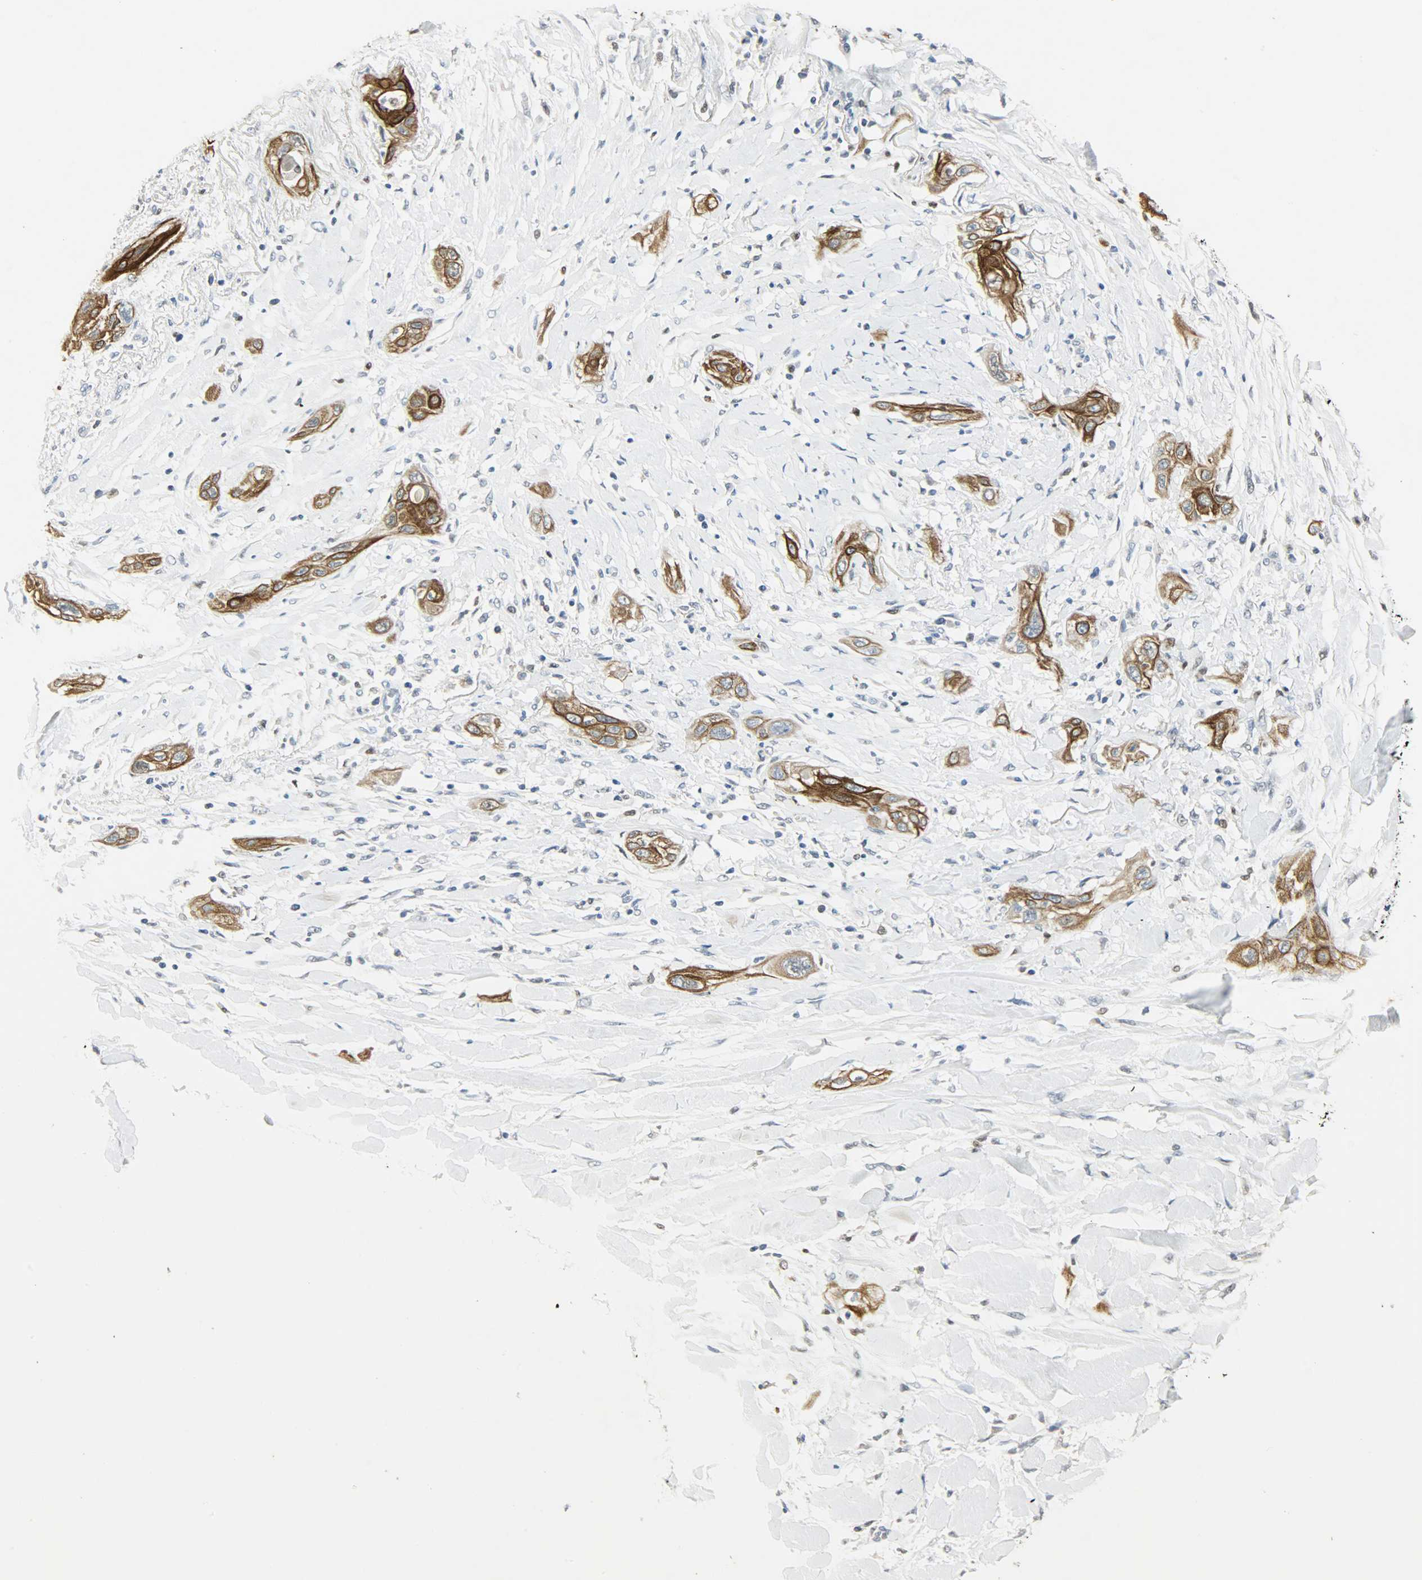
{"staining": {"intensity": "strong", "quantity": ">75%", "location": "cytoplasmic/membranous"}, "tissue": "lung cancer", "cell_type": "Tumor cells", "image_type": "cancer", "snomed": [{"axis": "morphology", "description": "Squamous cell carcinoma, NOS"}, {"axis": "topography", "description": "Lung"}], "caption": "Lung cancer (squamous cell carcinoma) was stained to show a protein in brown. There is high levels of strong cytoplasmic/membranous expression in about >75% of tumor cells. Immunohistochemistry (ihc) stains the protein in brown and the nuclei are stained blue.", "gene": "PPARG", "patient": {"sex": "female", "age": 47}}